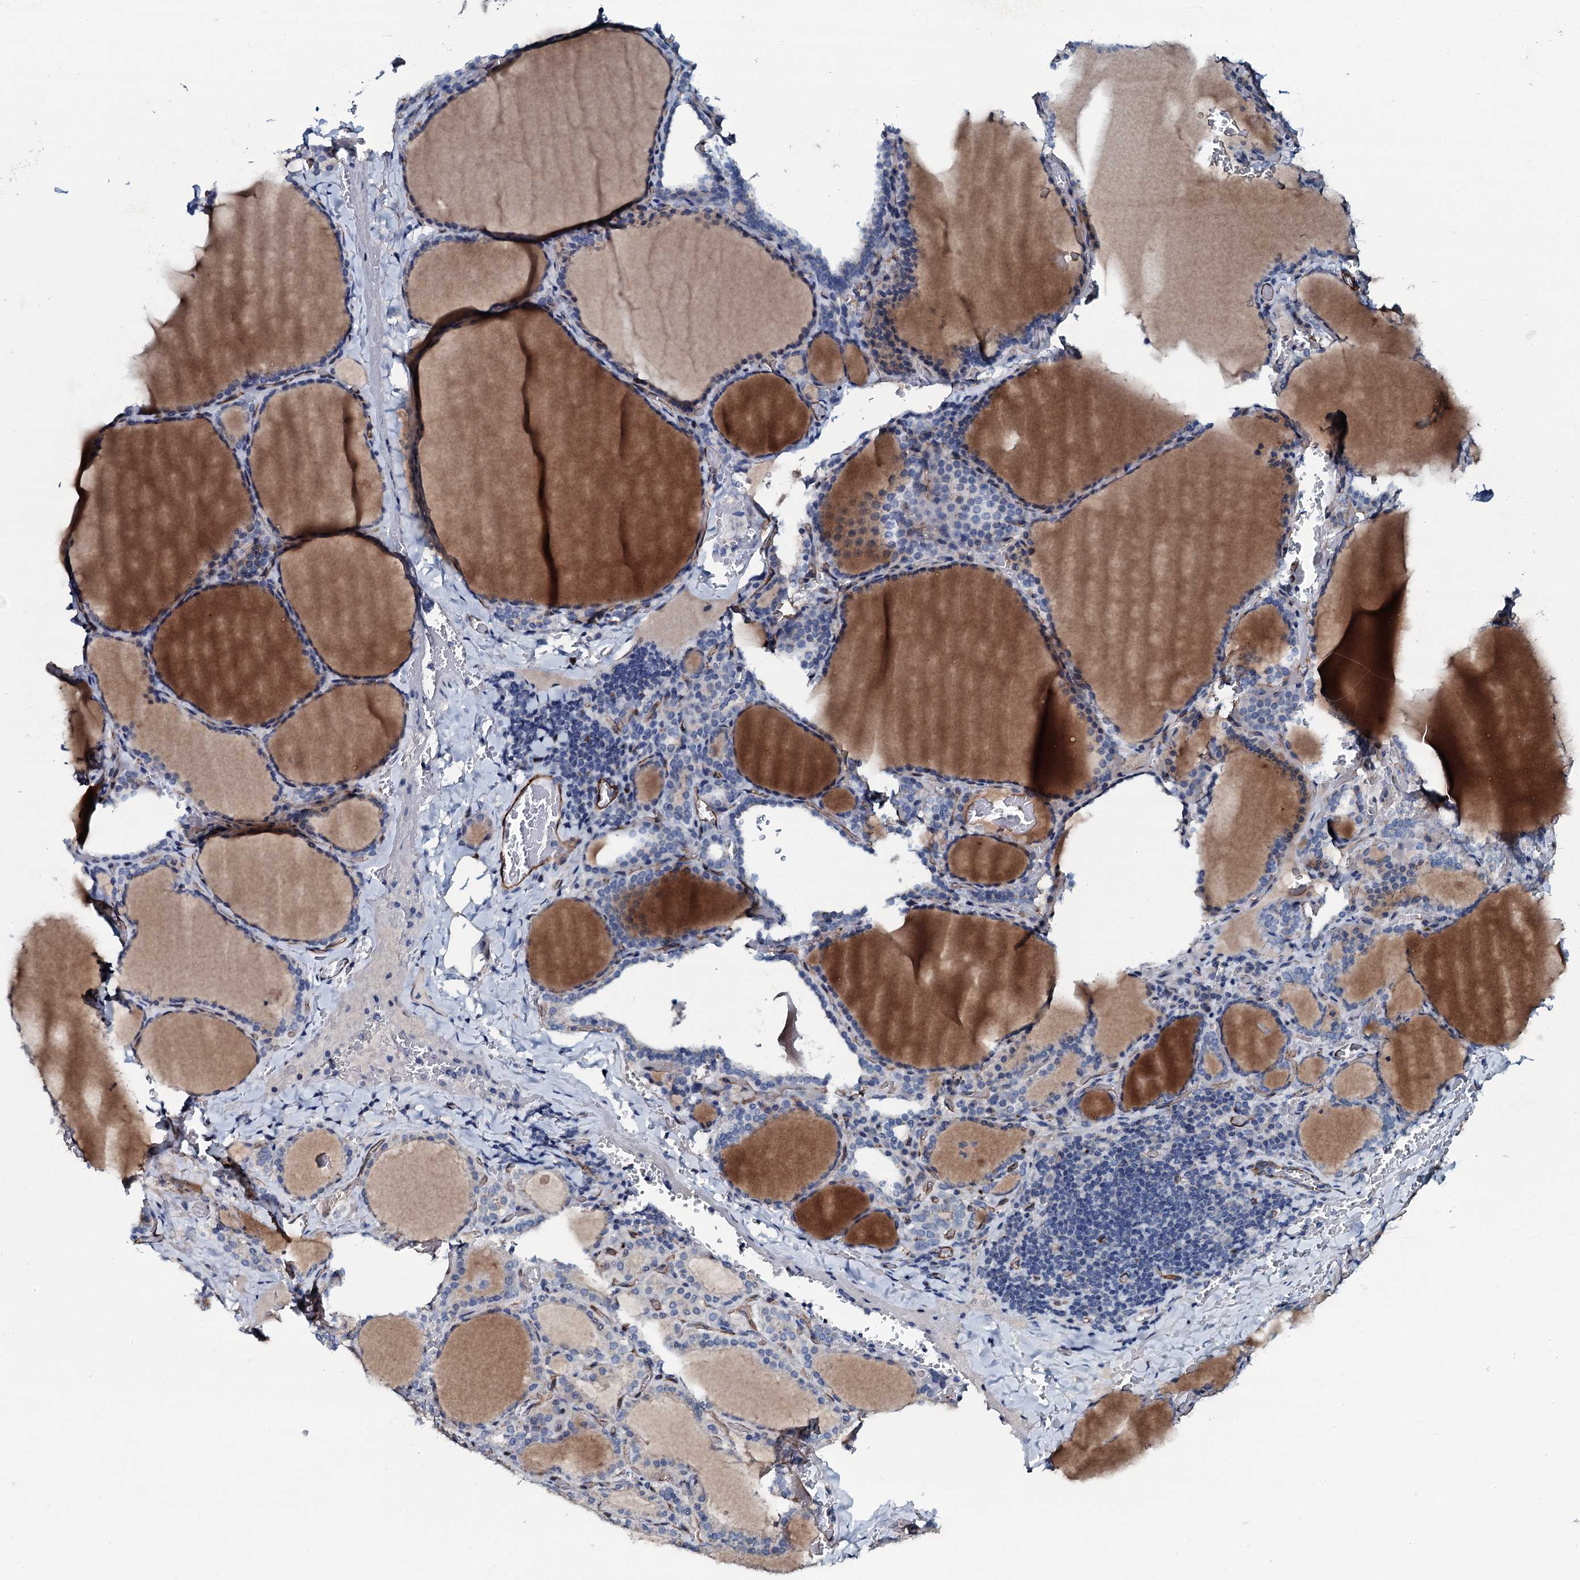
{"staining": {"intensity": "negative", "quantity": "none", "location": "none"}, "tissue": "thyroid gland", "cell_type": "Glandular cells", "image_type": "normal", "snomed": [{"axis": "morphology", "description": "Normal tissue, NOS"}, {"axis": "topography", "description": "Thyroid gland"}], "caption": "Glandular cells show no significant staining in unremarkable thyroid gland. (Stains: DAB (3,3'-diaminobenzidine) immunohistochemistry (IHC) with hematoxylin counter stain, Microscopy: brightfield microscopy at high magnification).", "gene": "CLEC14A", "patient": {"sex": "female", "age": 39}}